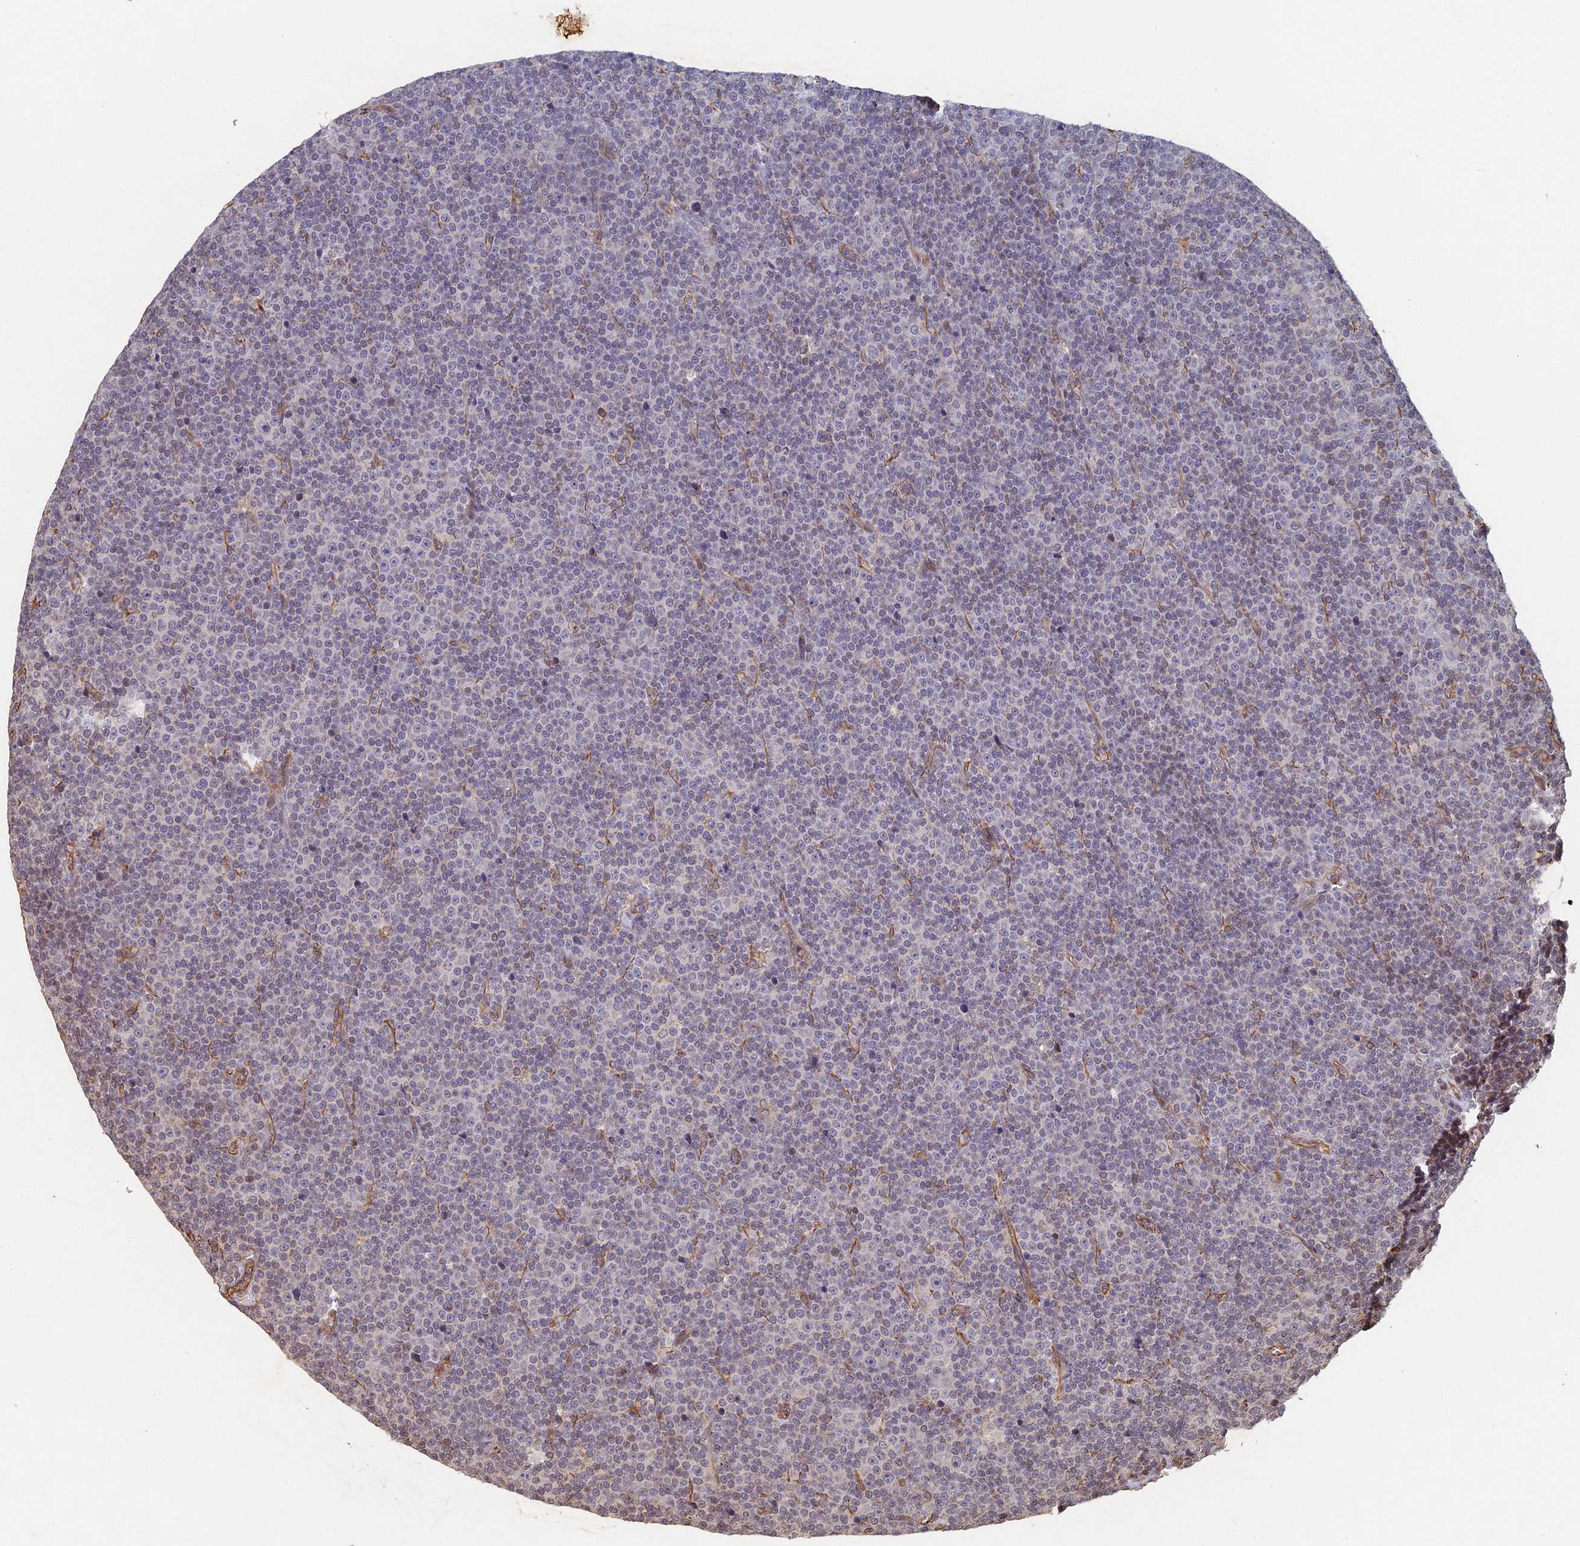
{"staining": {"intensity": "negative", "quantity": "none", "location": "none"}, "tissue": "lymphoma", "cell_type": "Tumor cells", "image_type": "cancer", "snomed": [{"axis": "morphology", "description": "Malignant lymphoma, non-Hodgkin's type, Low grade"}, {"axis": "topography", "description": "Lymph node"}], "caption": "High magnification brightfield microscopy of low-grade malignant lymphoma, non-Hodgkin's type stained with DAB (3,3'-diaminobenzidine) (brown) and counterstained with hematoxylin (blue): tumor cells show no significant positivity.", "gene": "ABCB10", "patient": {"sex": "female", "age": 67}}